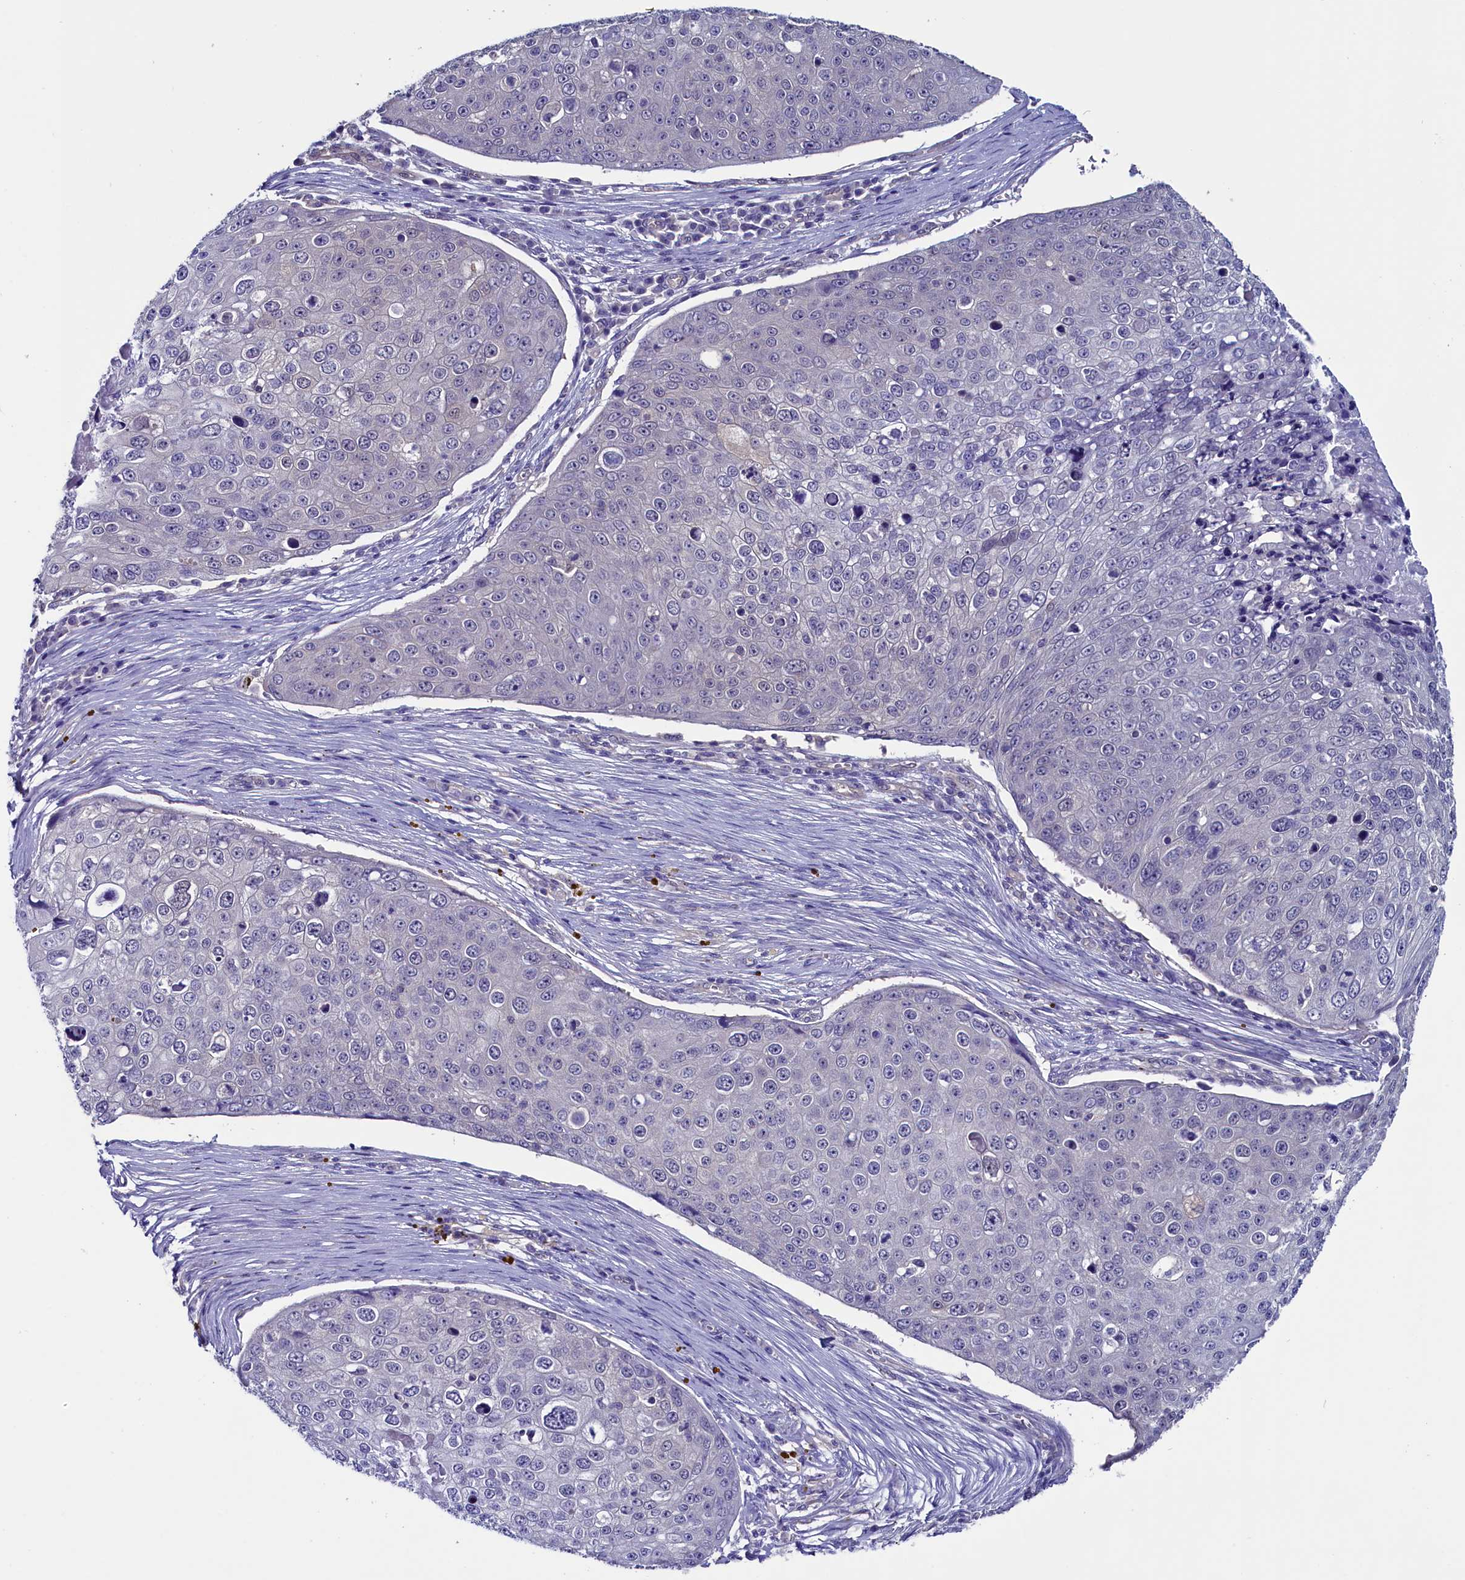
{"staining": {"intensity": "negative", "quantity": "none", "location": "none"}, "tissue": "skin cancer", "cell_type": "Tumor cells", "image_type": "cancer", "snomed": [{"axis": "morphology", "description": "Squamous cell carcinoma, NOS"}, {"axis": "topography", "description": "Skin"}], "caption": "This image is of skin cancer stained with immunohistochemistry (IHC) to label a protein in brown with the nuclei are counter-stained blue. There is no positivity in tumor cells.", "gene": "CIAPIN1", "patient": {"sex": "male", "age": 71}}